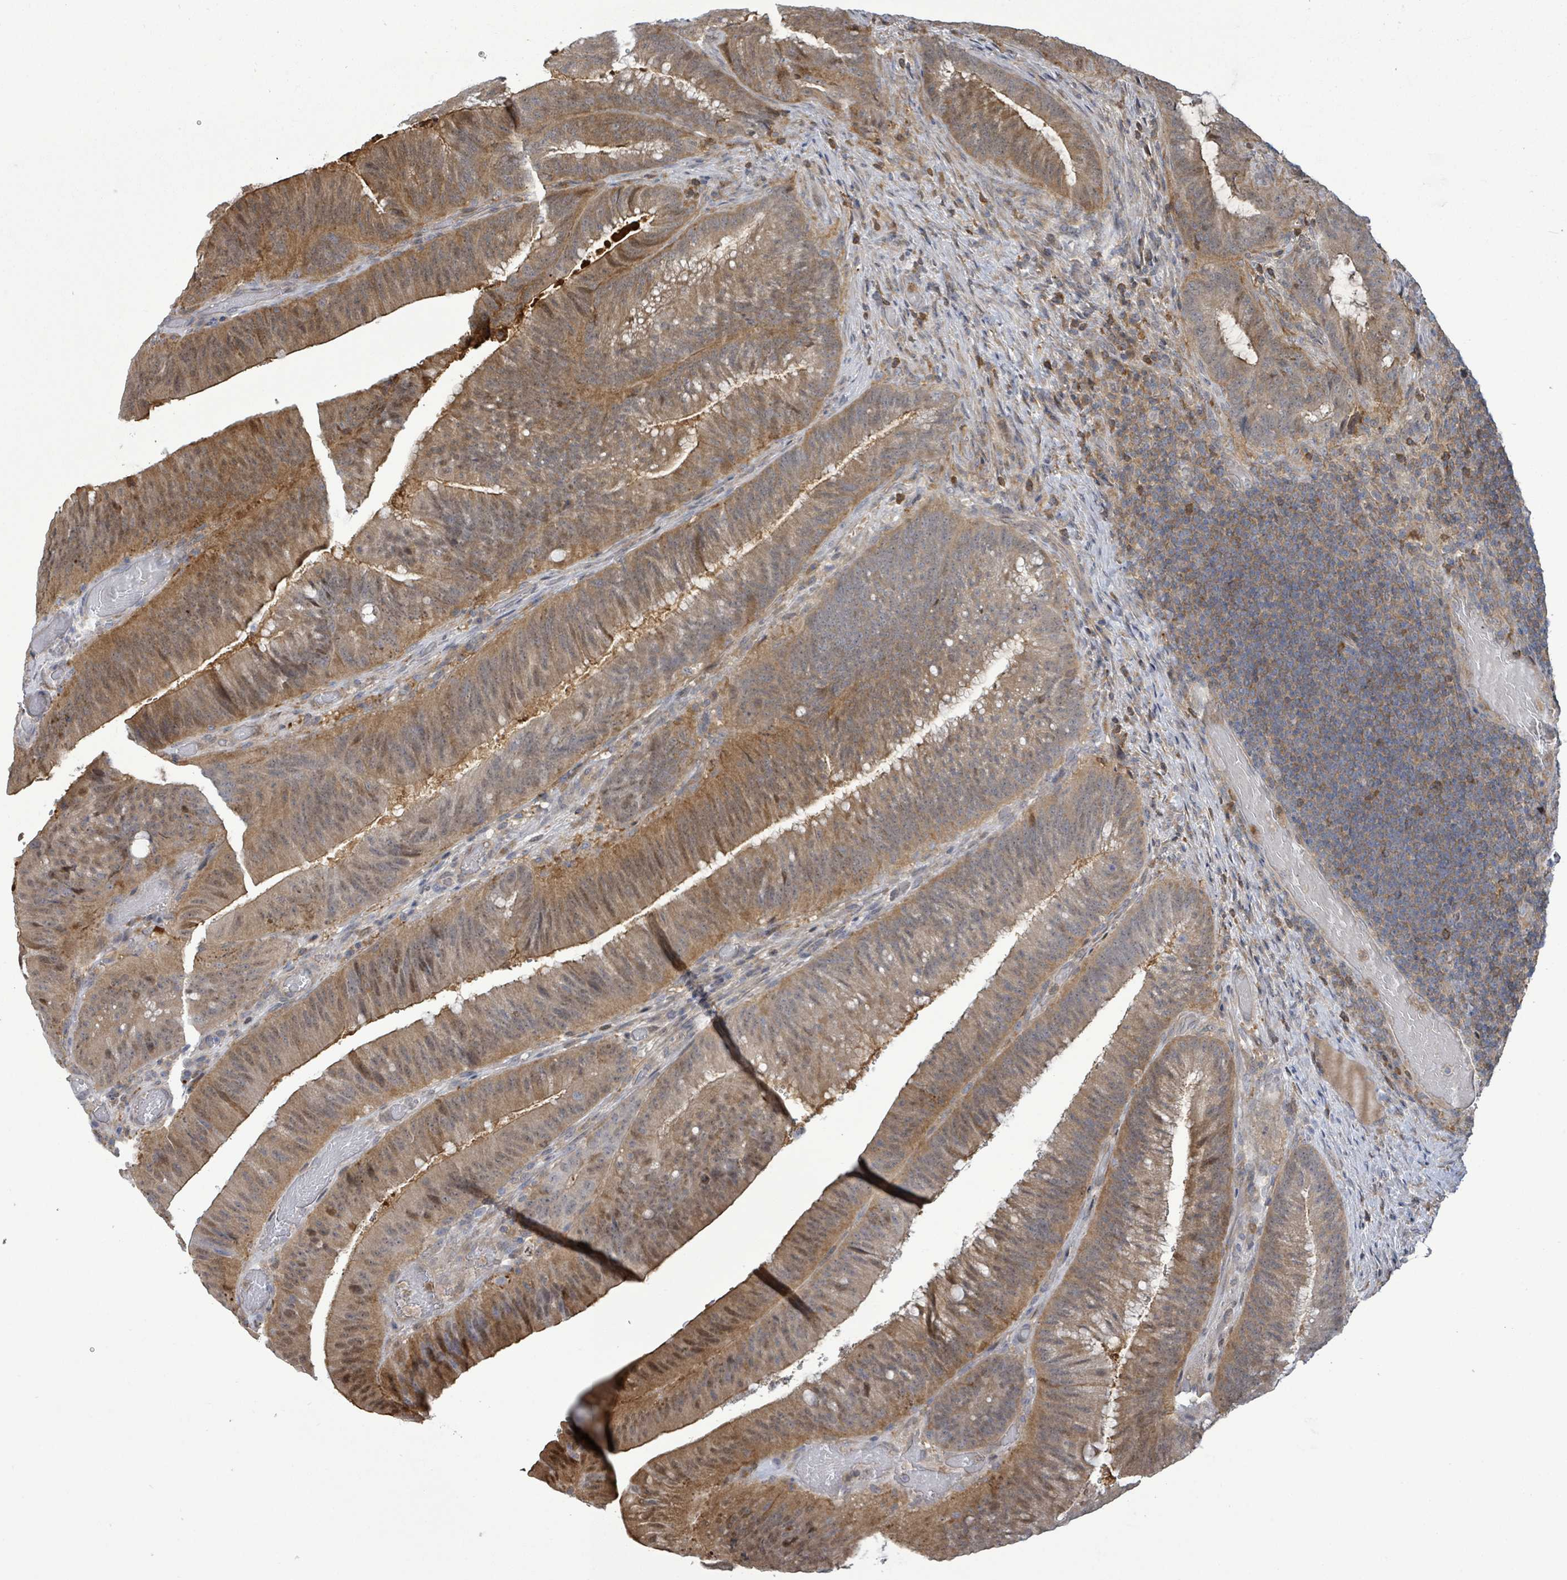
{"staining": {"intensity": "weak", "quantity": ">75%", "location": "cytoplasmic/membranous"}, "tissue": "colorectal cancer", "cell_type": "Tumor cells", "image_type": "cancer", "snomed": [{"axis": "morphology", "description": "Adenocarcinoma, NOS"}, {"axis": "topography", "description": "Colon"}], "caption": "A brown stain shows weak cytoplasmic/membranous positivity of a protein in human colorectal adenocarcinoma tumor cells.", "gene": "PGAM1", "patient": {"sex": "female", "age": 43}}